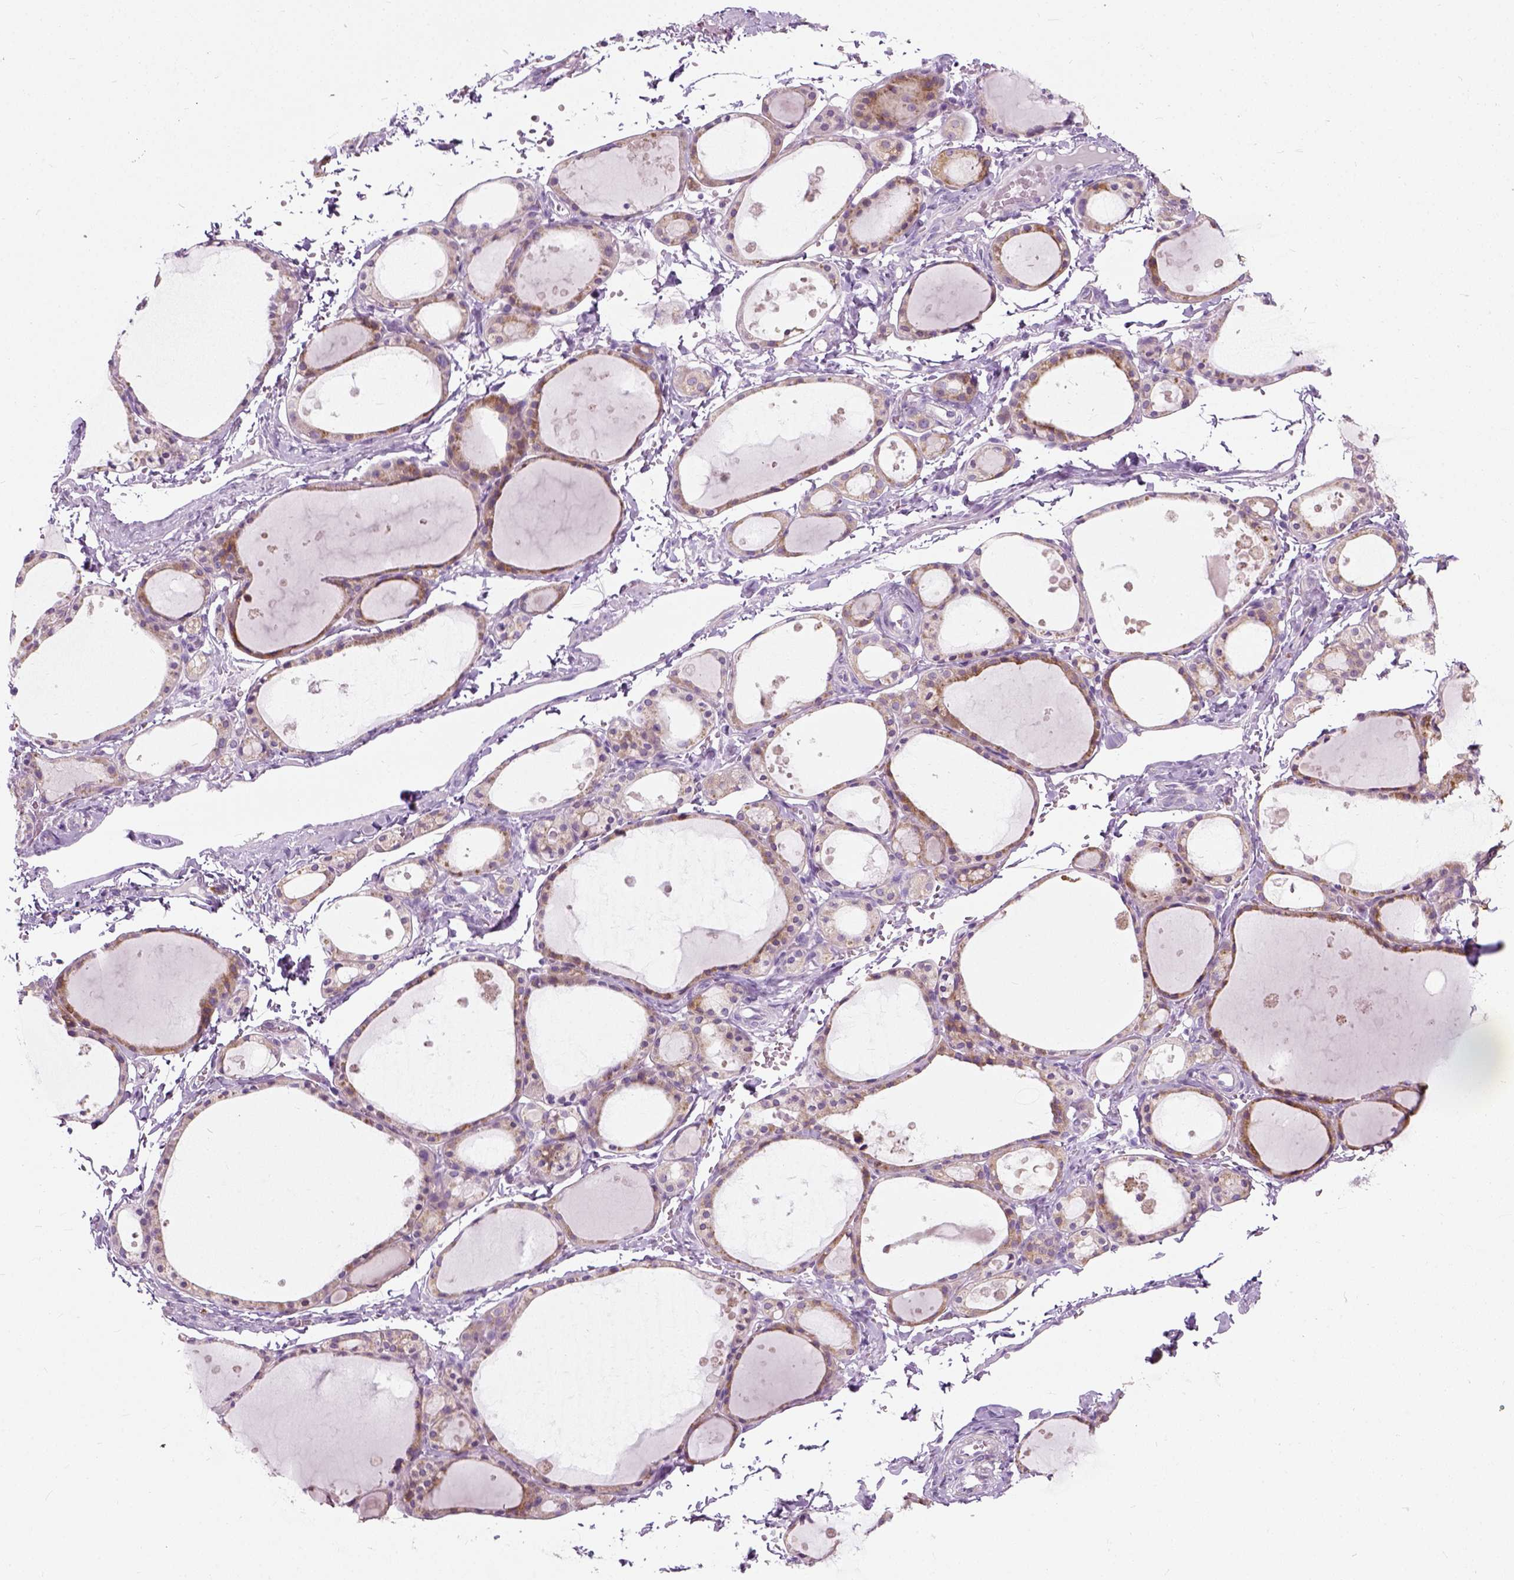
{"staining": {"intensity": "weak", "quantity": ">75%", "location": "cytoplasmic/membranous"}, "tissue": "thyroid gland", "cell_type": "Glandular cells", "image_type": "normal", "snomed": [{"axis": "morphology", "description": "Normal tissue, NOS"}, {"axis": "topography", "description": "Thyroid gland"}], "caption": "Brown immunohistochemical staining in normal human thyroid gland reveals weak cytoplasmic/membranous expression in approximately >75% of glandular cells.", "gene": "TRIM72", "patient": {"sex": "male", "age": 68}}